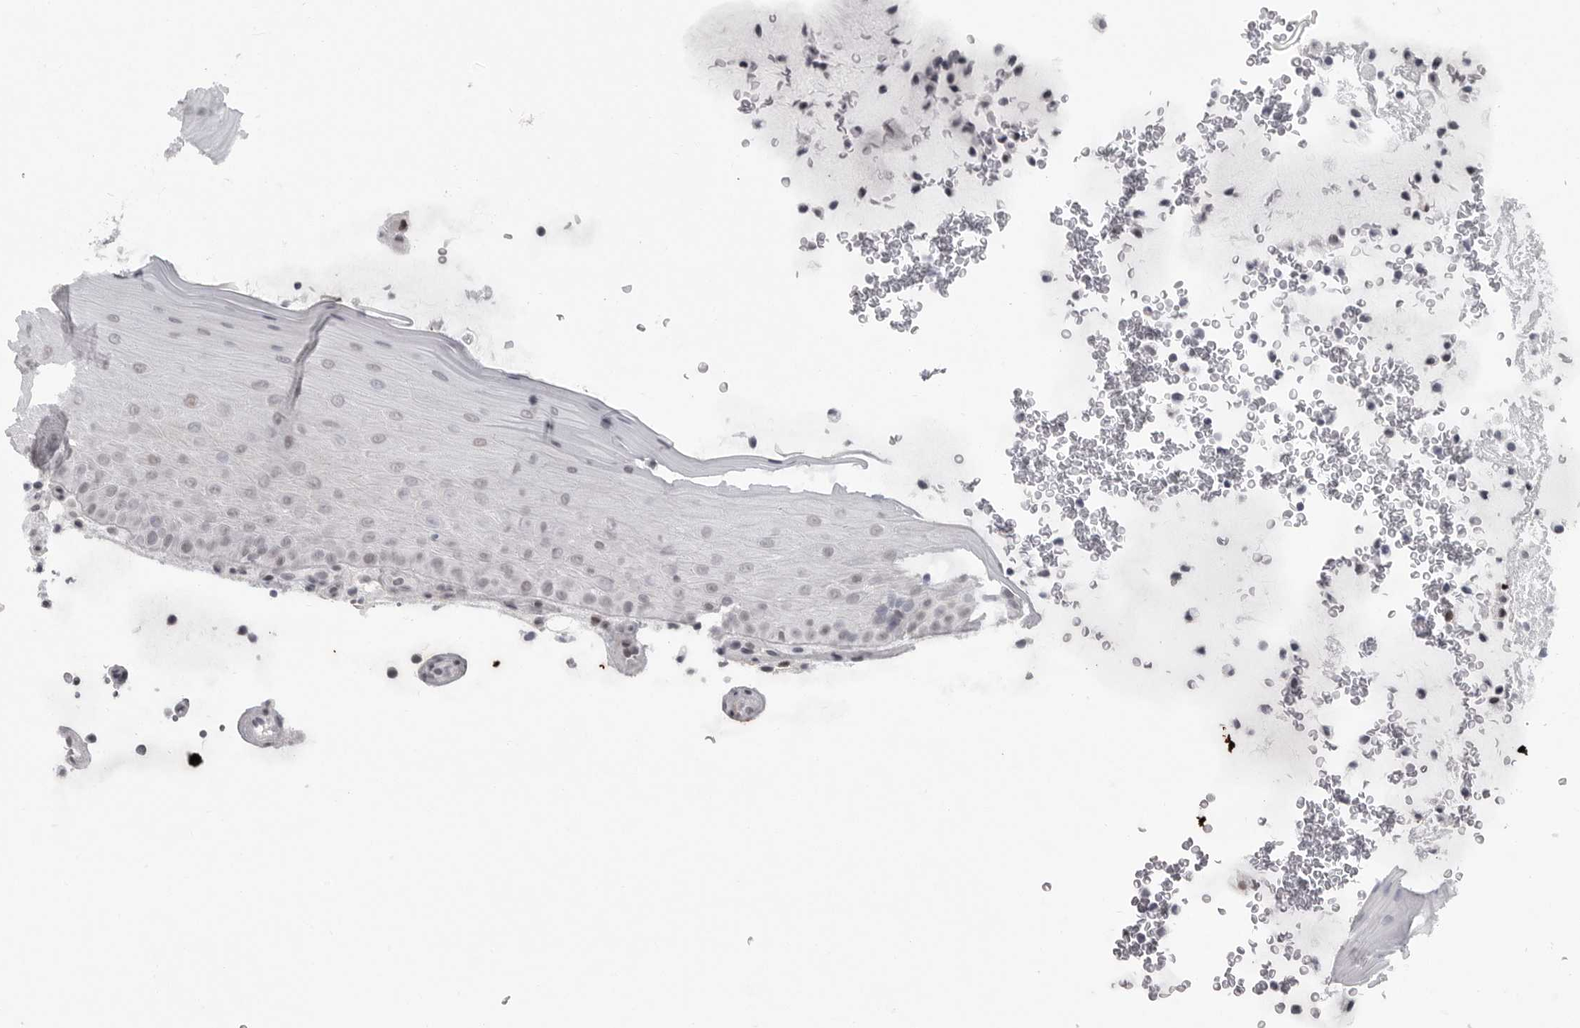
{"staining": {"intensity": "moderate", "quantity": "25%-75%", "location": "nuclear"}, "tissue": "oral mucosa", "cell_type": "Squamous epithelial cells", "image_type": "normal", "snomed": [{"axis": "morphology", "description": "Normal tissue, NOS"}, {"axis": "topography", "description": "Oral tissue"}], "caption": "This histopathology image displays IHC staining of normal oral mucosa, with medium moderate nuclear expression in approximately 25%-75% of squamous epithelial cells.", "gene": "HMGN3", "patient": {"sex": "male", "age": 13}}